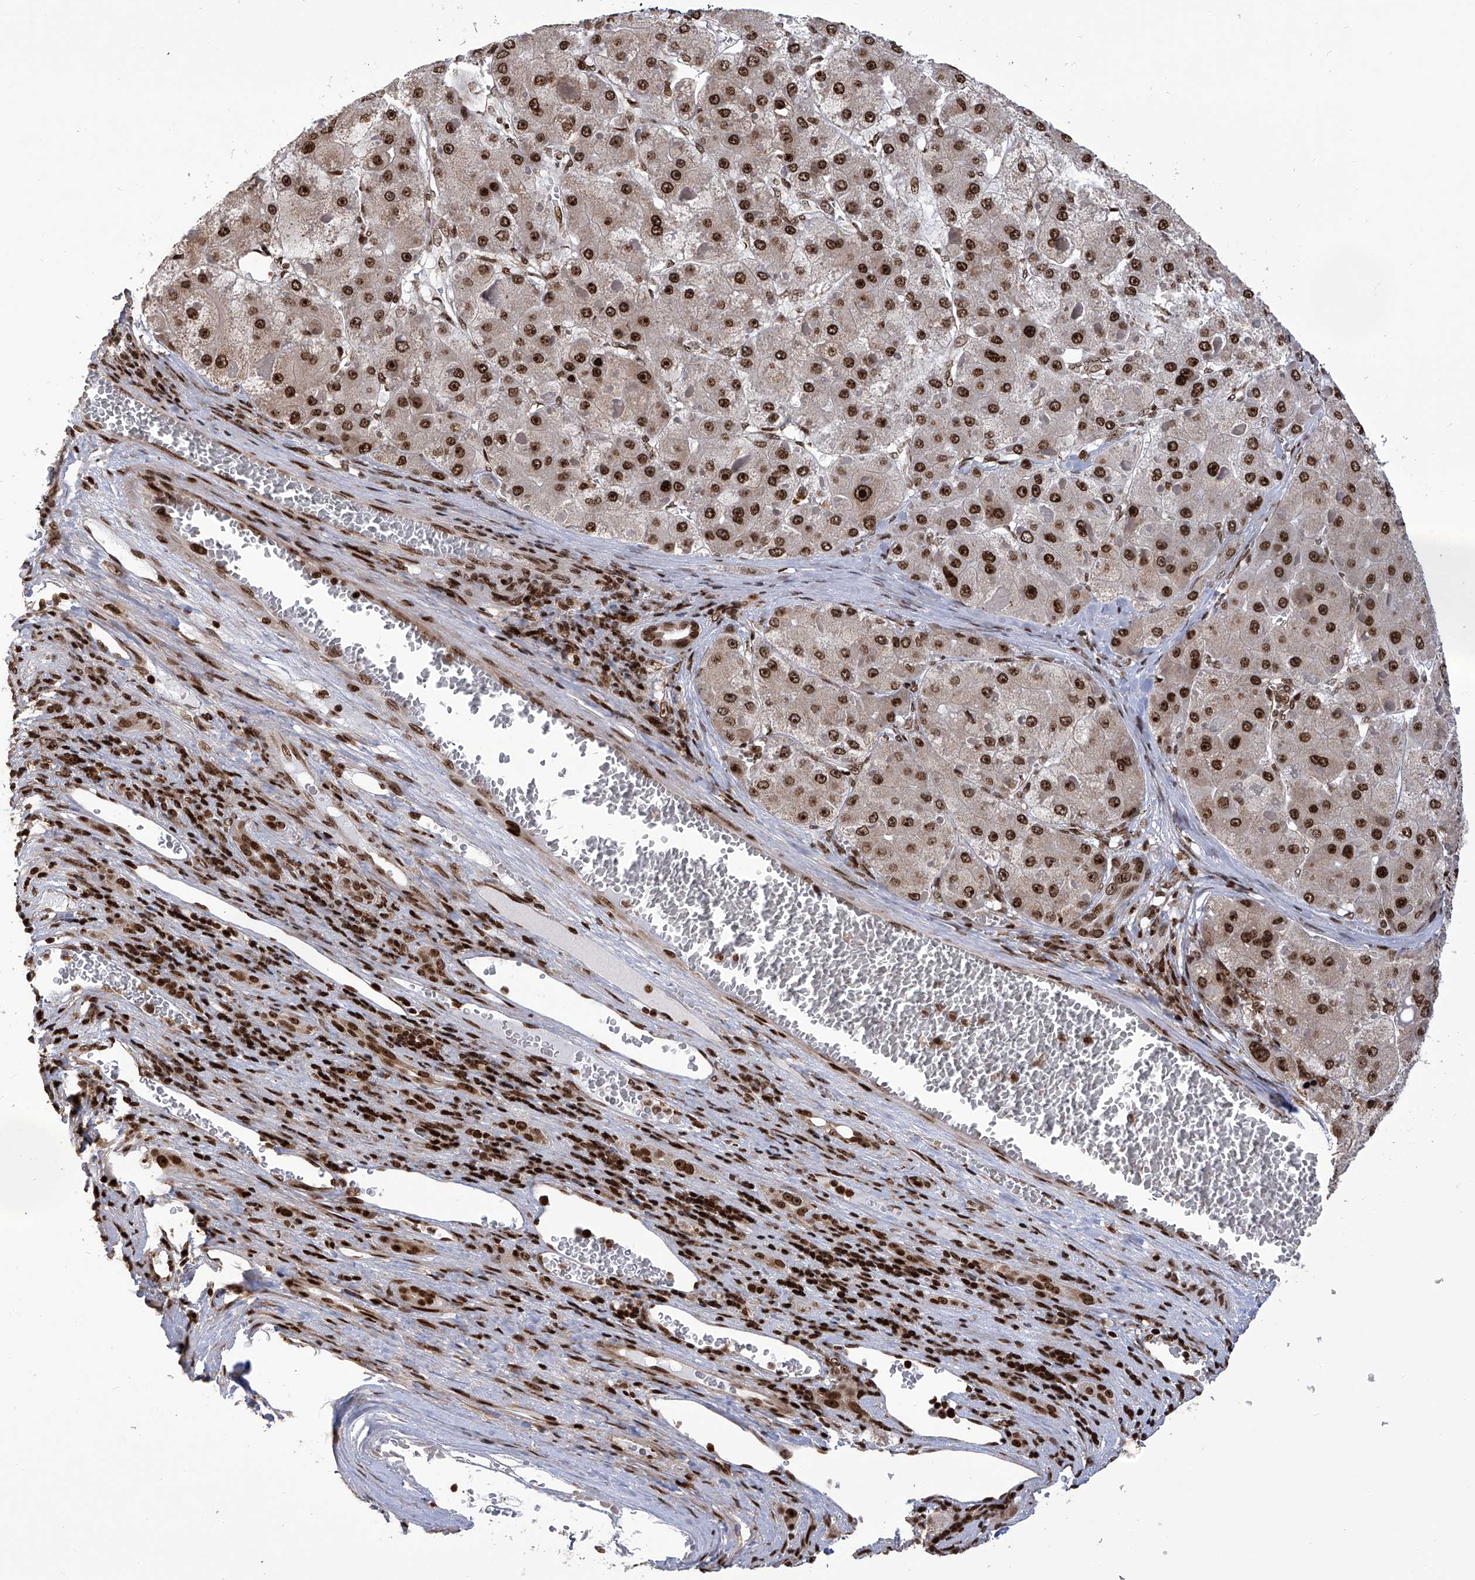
{"staining": {"intensity": "strong", "quantity": ">75%", "location": "nuclear"}, "tissue": "liver cancer", "cell_type": "Tumor cells", "image_type": "cancer", "snomed": [{"axis": "morphology", "description": "Carcinoma, Hepatocellular, NOS"}, {"axis": "topography", "description": "Liver"}], "caption": "This is an image of immunohistochemistry (IHC) staining of liver cancer (hepatocellular carcinoma), which shows strong staining in the nuclear of tumor cells.", "gene": "PAK1IP1", "patient": {"sex": "female", "age": 73}}